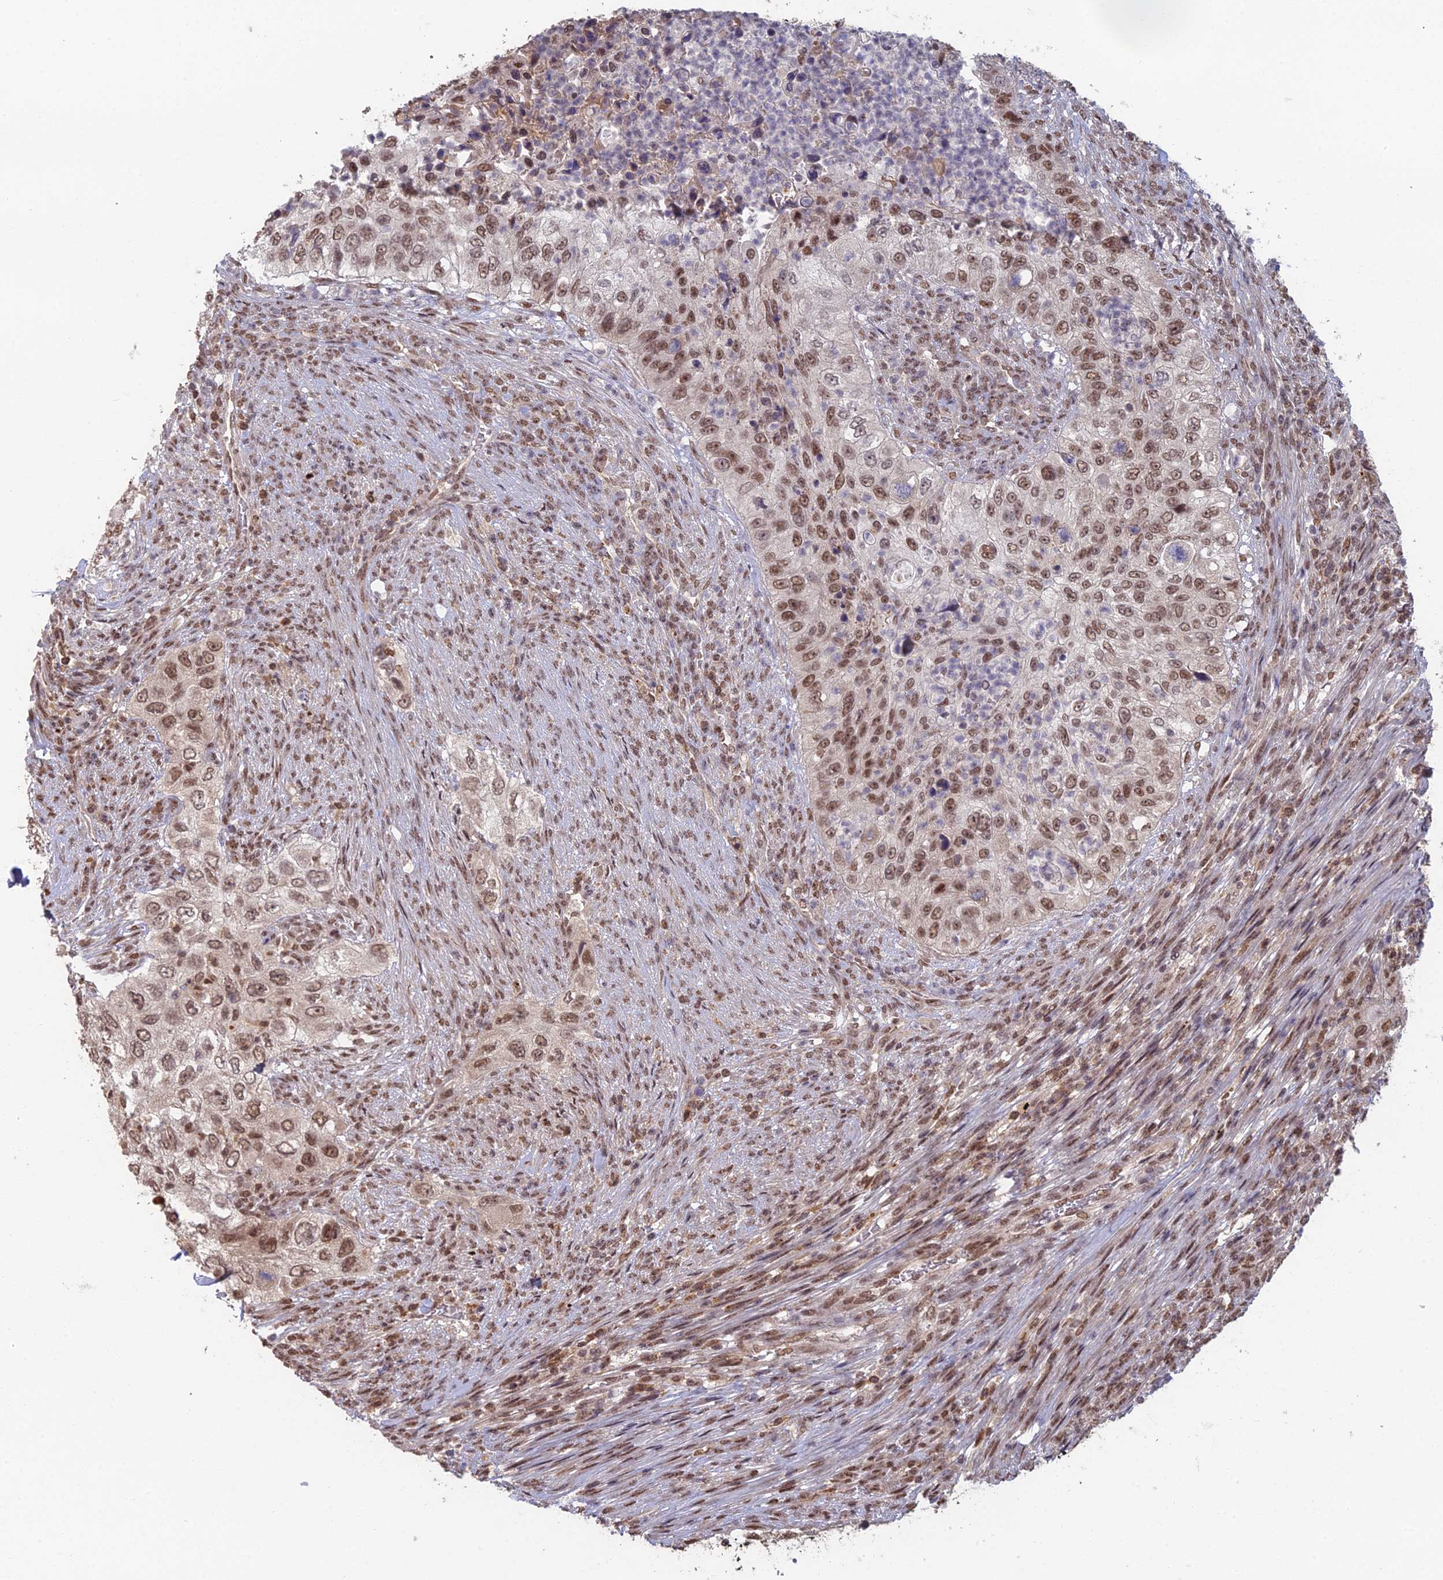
{"staining": {"intensity": "moderate", "quantity": ">75%", "location": "nuclear"}, "tissue": "urothelial cancer", "cell_type": "Tumor cells", "image_type": "cancer", "snomed": [{"axis": "morphology", "description": "Urothelial carcinoma, High grade"}, {"axis": "topography", "description": "Urinary bladder"}], "caption": "This is a micrograph of IHC staining of urothelial cancer, which shows moderate staining in the nuclear of tumor cells.", "gene": "RANBP3", "patient": {"sex": "female", "age": 60}}